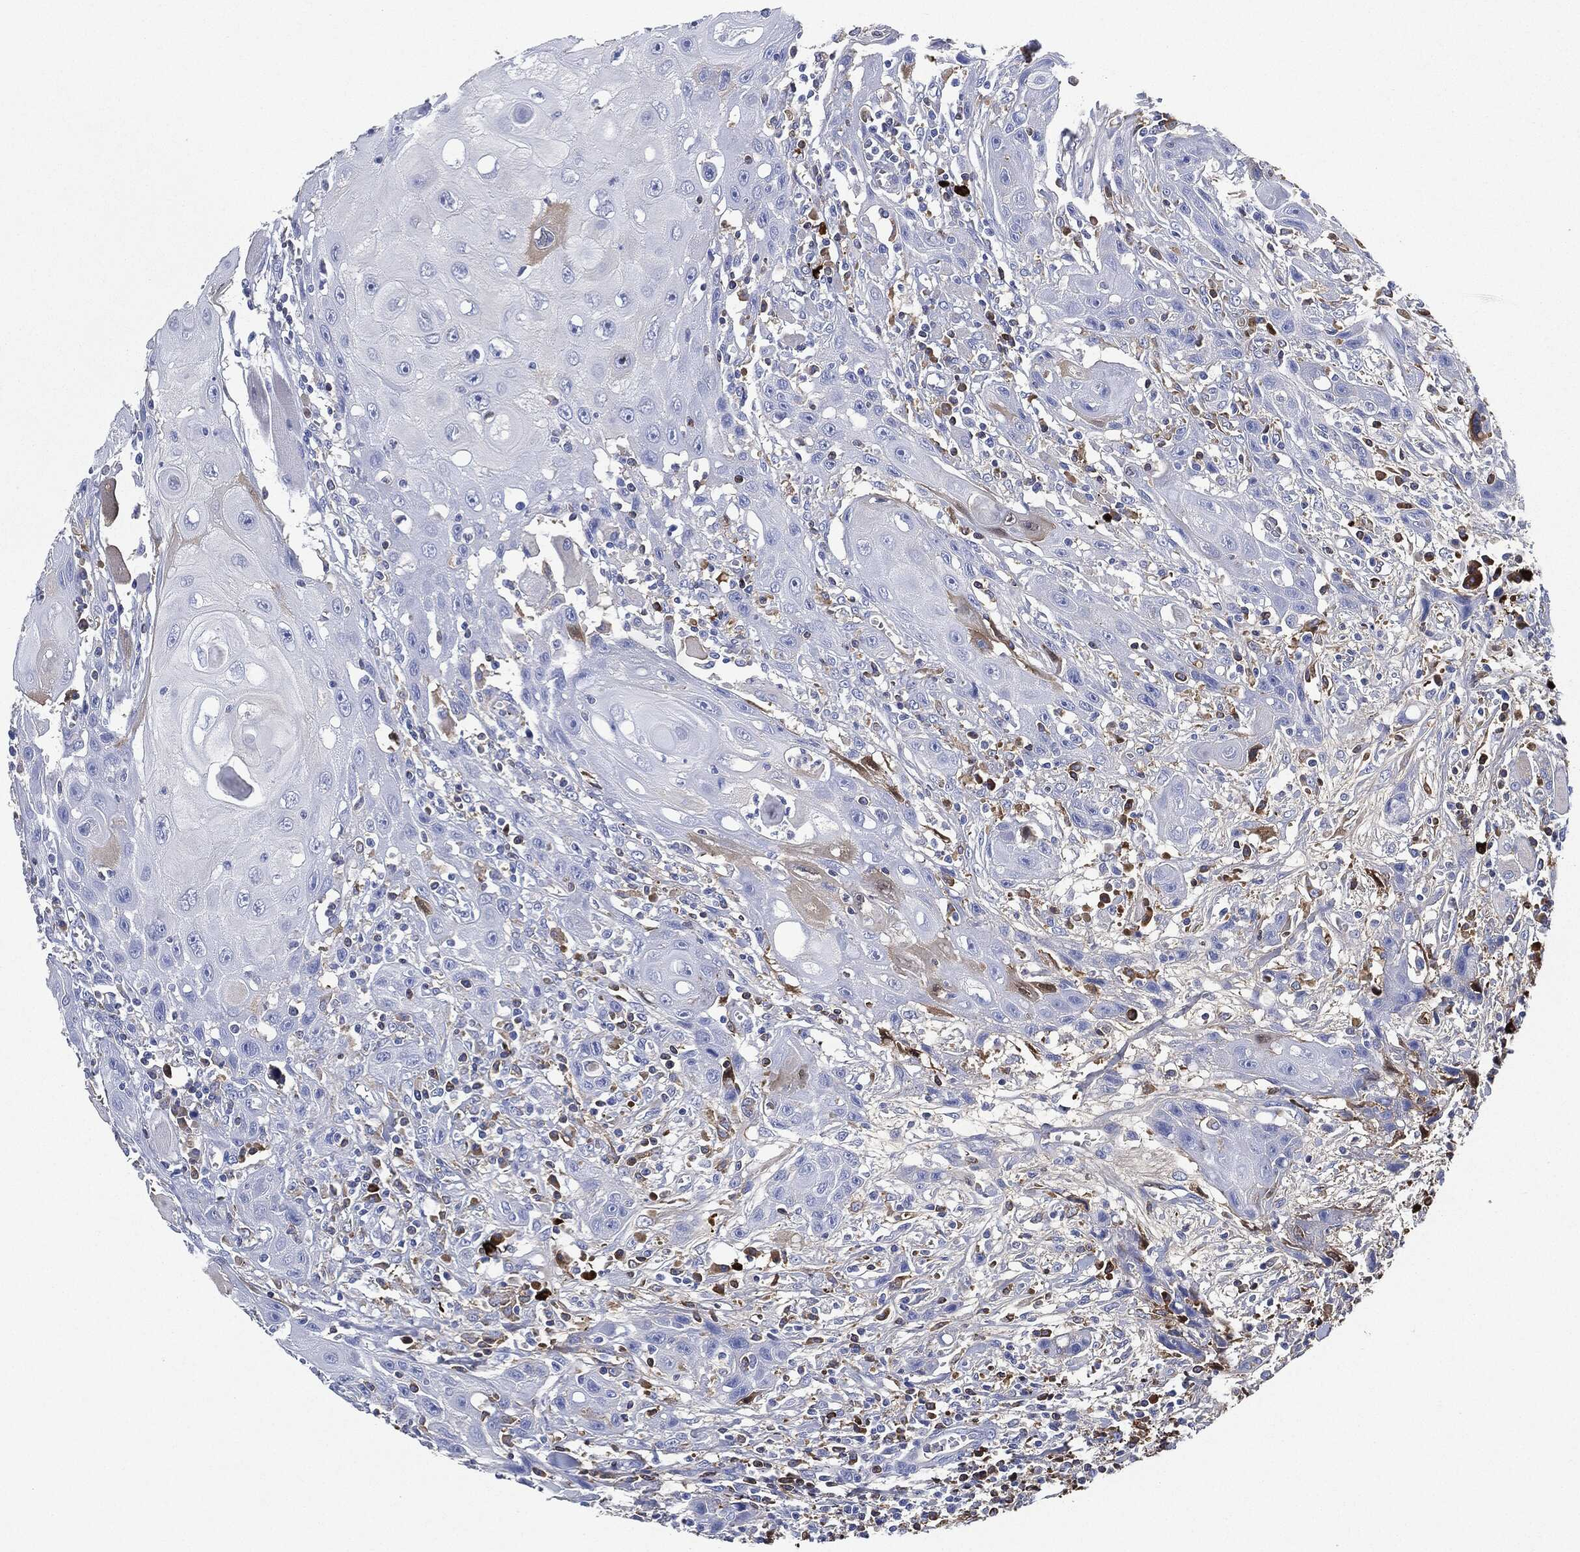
{"staining": {"intensity": "negative", "quantity": "none", "location": "none"}, "tissue": "head and neck cancer", "cell_type": "Tumor cells", "image_type": "cancer", "snomed": [{"axis": "morphology", "description": "Normal tissue, NOS"}, {"axis": "morphology", "description": "Squamous cell carcinoma, NOS"}, {"axis": "topography", "description": "Oral tissue"}, {"axis": "topography", "description": "Head-Neck"}], "caption": "This is a histopathology image of immunohistochemistry staining of head and neck cancer (squamous cell carcinoma), which shows no positivity in tumor cells.", "gene": "IGLV6-57", "patient": {"sex": "male", "age": 71}}